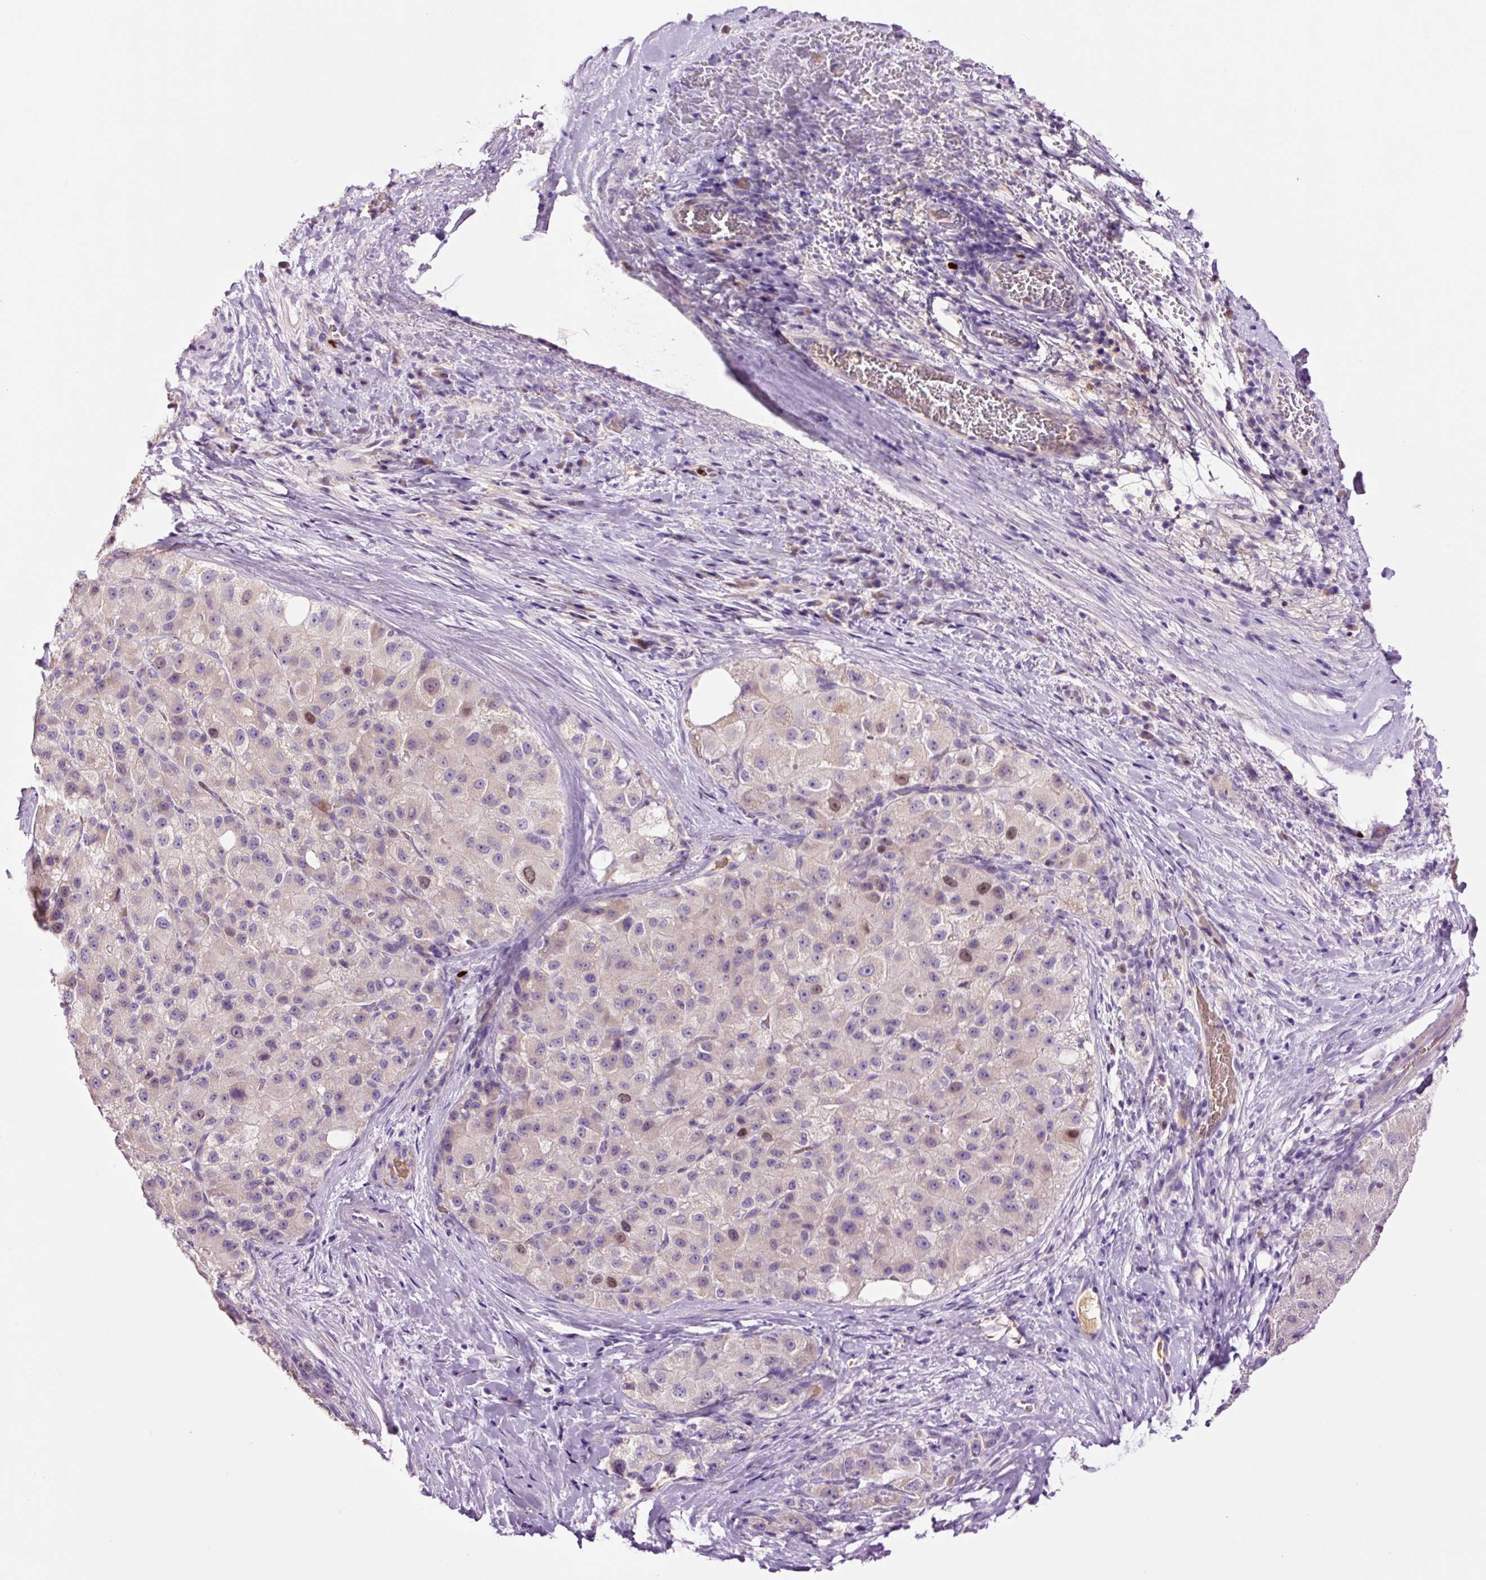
{"staining": {"intensity": "moderate", "quantity": "<25%", "location": "nuclear"}, "tissue": "liver cancer", "cell_type": "Tumor cells", "image_type": "cancer", "snomed": [{"axis": "morphology", "description": "Carcinoma, Hepatocellular, NOS"}, {"axis": "topography", "description": "Liver"}], "caption": "Liver hepatocellular carcinoma stained with a brown dye reveals moderate nuclear positive expression in approximately <25% of tumor cells.", "gene": "DPPA4", "patient": {"sex": "male", "age": 80}}